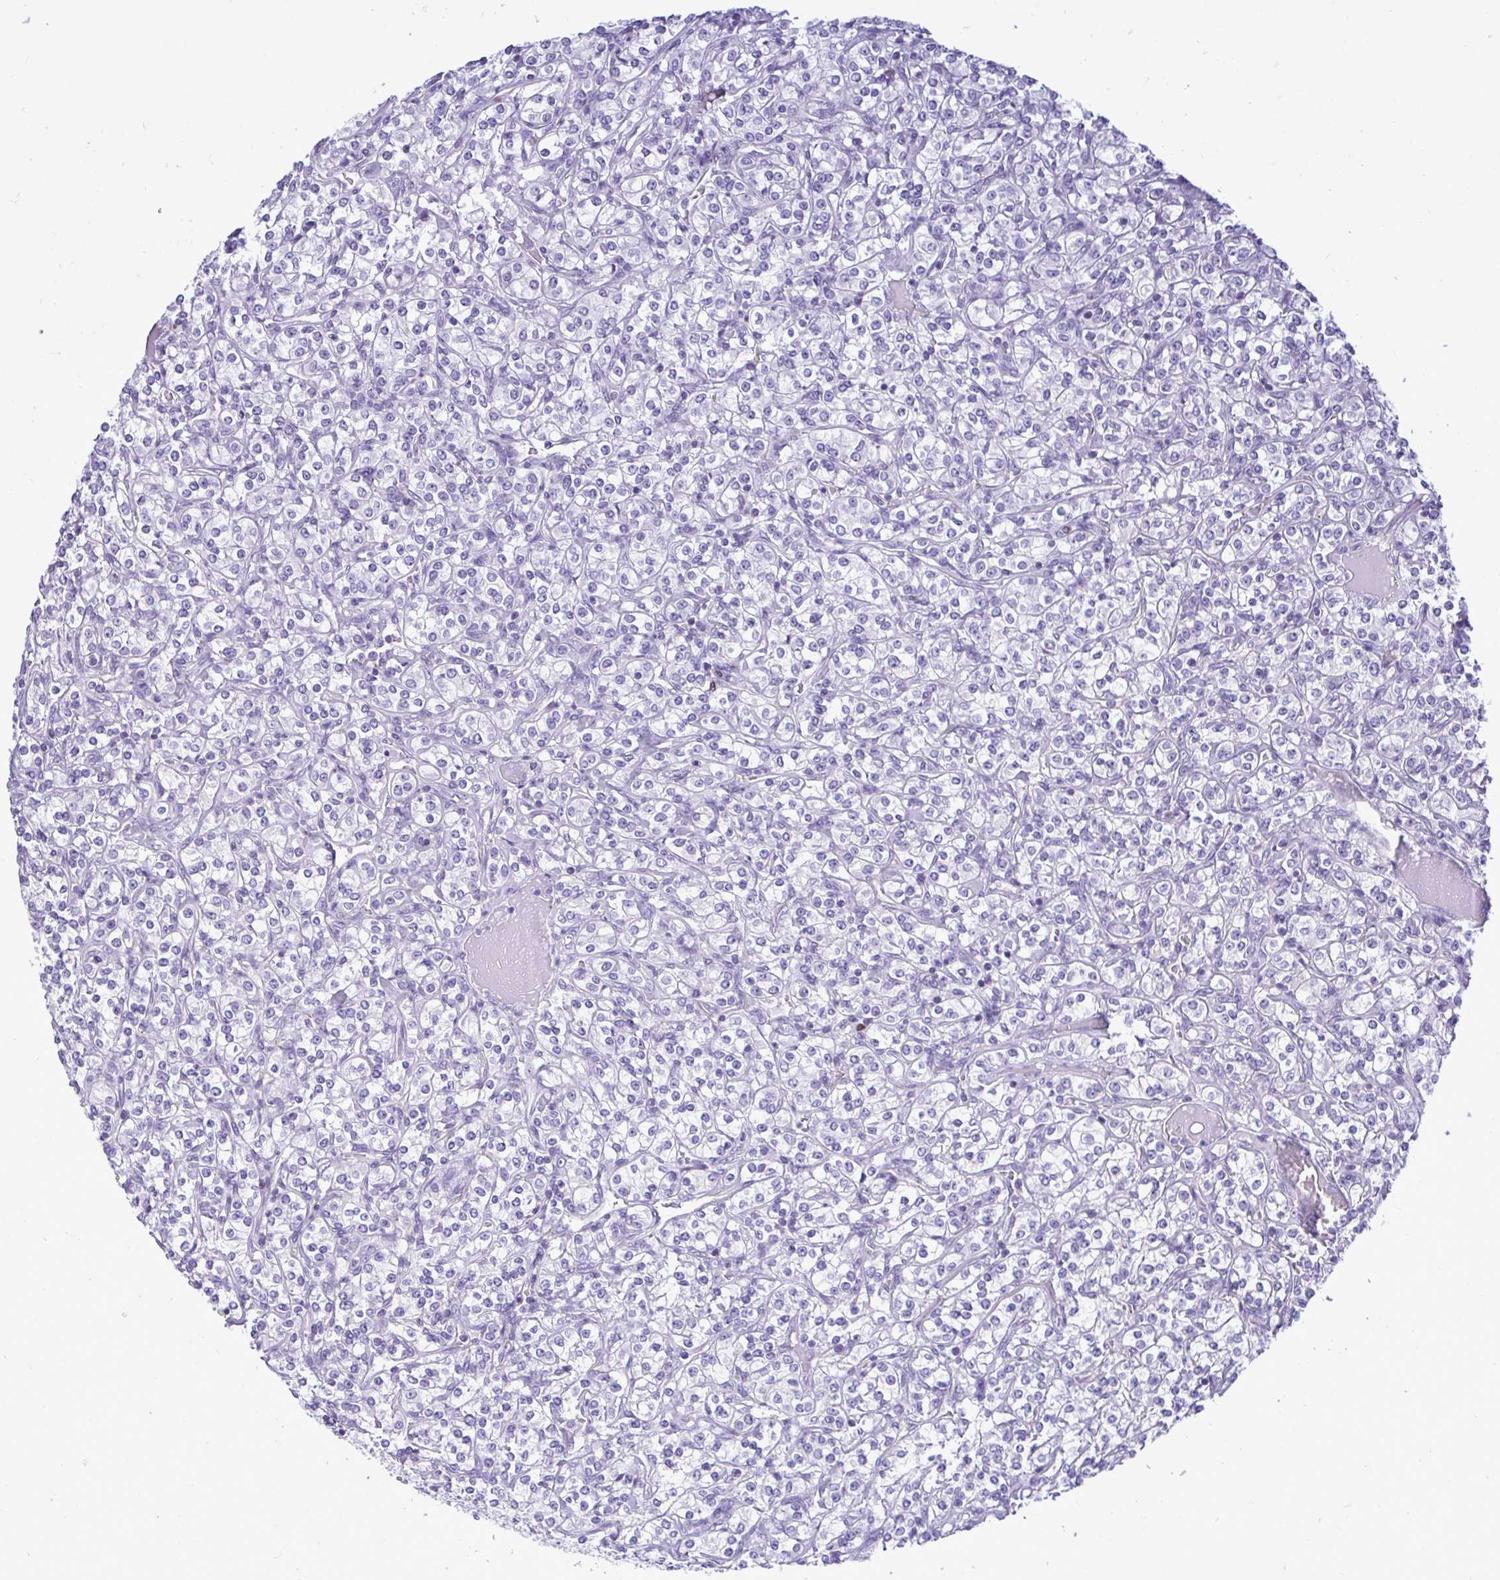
{"staining": {"intensity": "negative", "quantity": "none", "location": "none"}, "tissue": "renal cancer", "cell_type": "Tumor cells", "image_type": "cancer", "snomed": [{"axis": "morphology", "description": "Adenocarcinoma, NOS"}, {"axis": "topography", "description": "Kidney"}], "caption": "Tumor cells show no significant protein staining in renal adenocarcinoma.", "gene": "SLC25A51", "patient": {"sex": "male", "age": 77}}